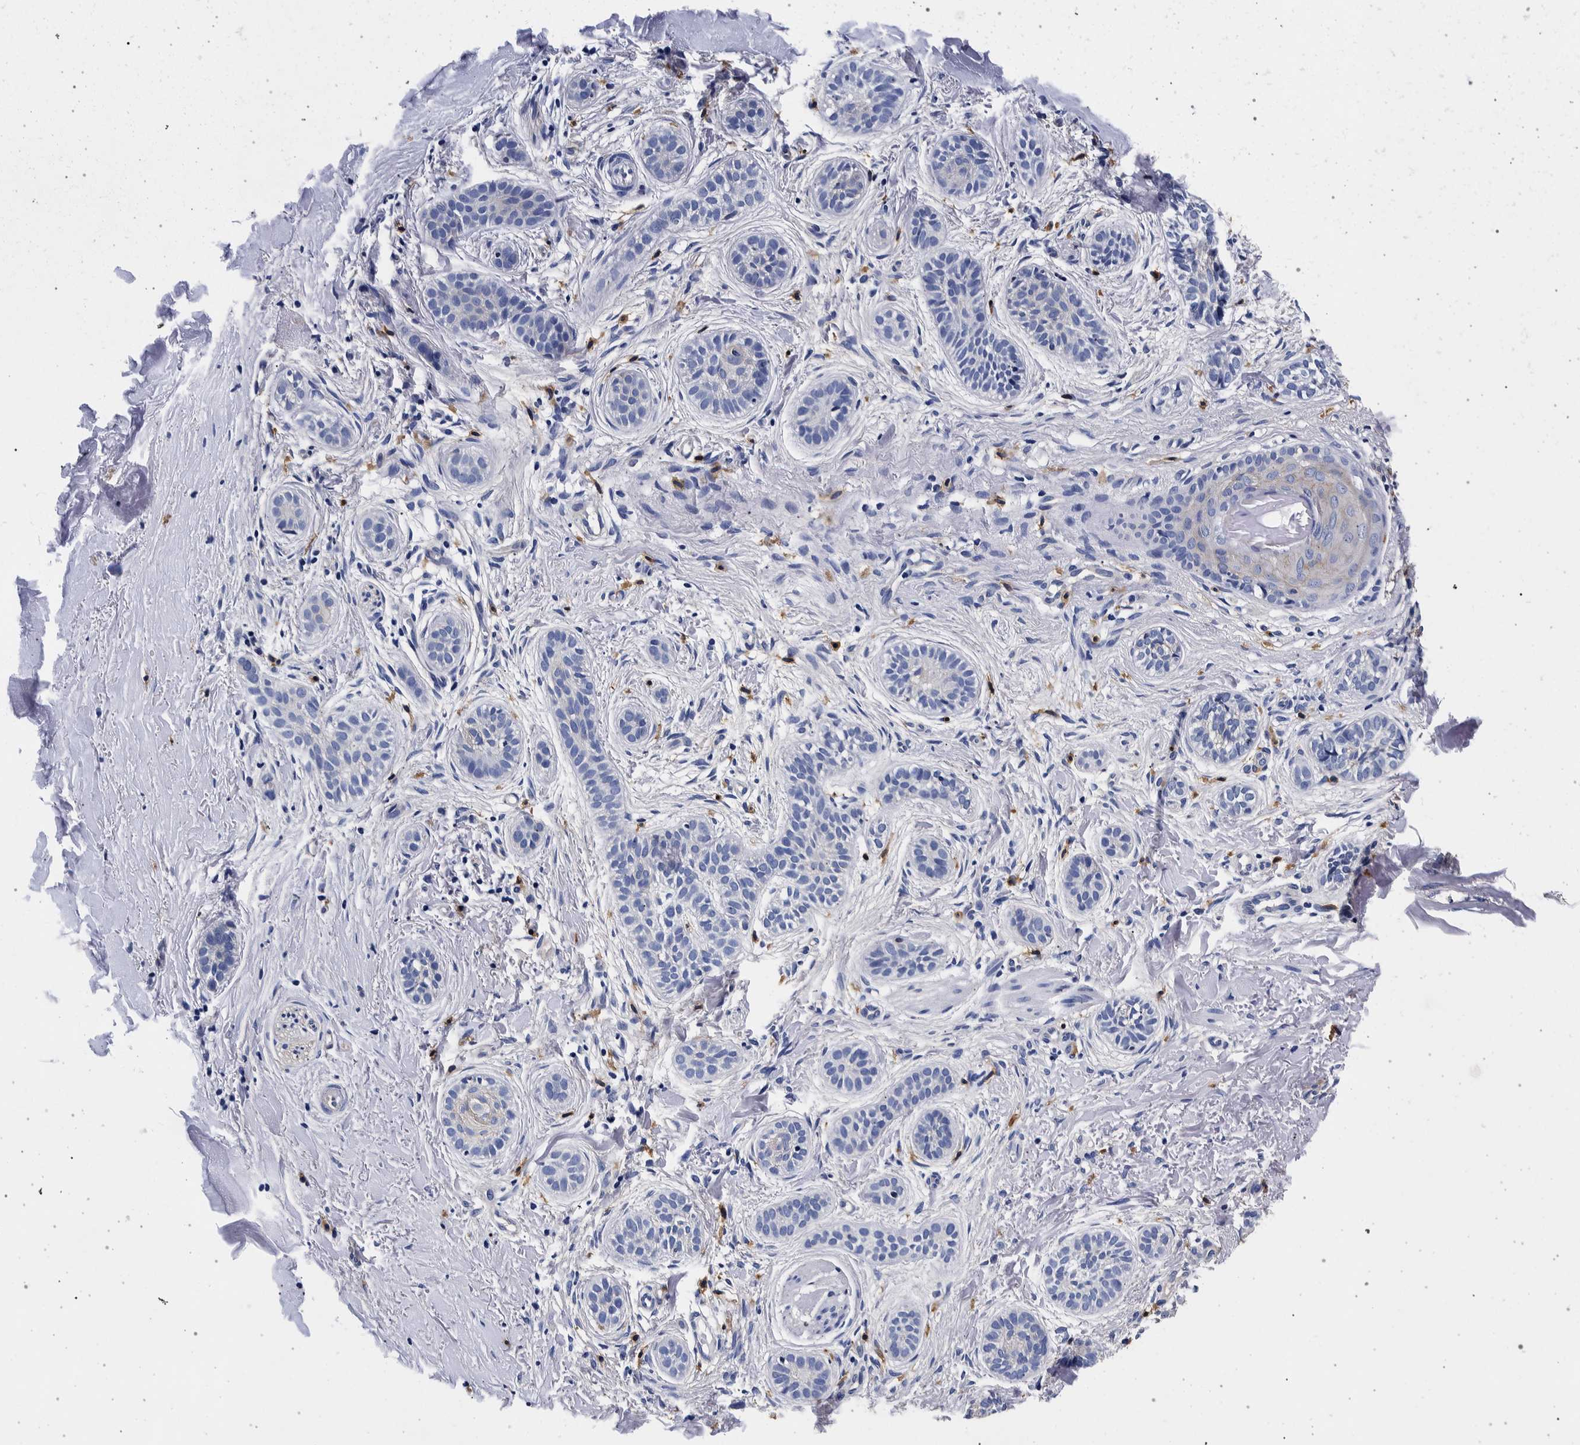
{"staining": {"intensity": "negative", "quantity": "none", "location": "none"}, "tissue": "skin cancer", "cell_type": "Tumor cells", "image_type": "cancer", "snomed": [{"axis": "morphology", "description": "Normal tissue, NOS"}, {"axis": "morphology", "description": "Basal cell carcinoma"}, {"axis": "topography", "description": "Skin"}], "caption": "This is an immunohistochemistry (IHC) histopathology image of skin cancer (basal cell carcinoma). There is no staining in tumor cells.", "gene": "NIBAN2", "patient": {"sex": "male", "age": 63}}